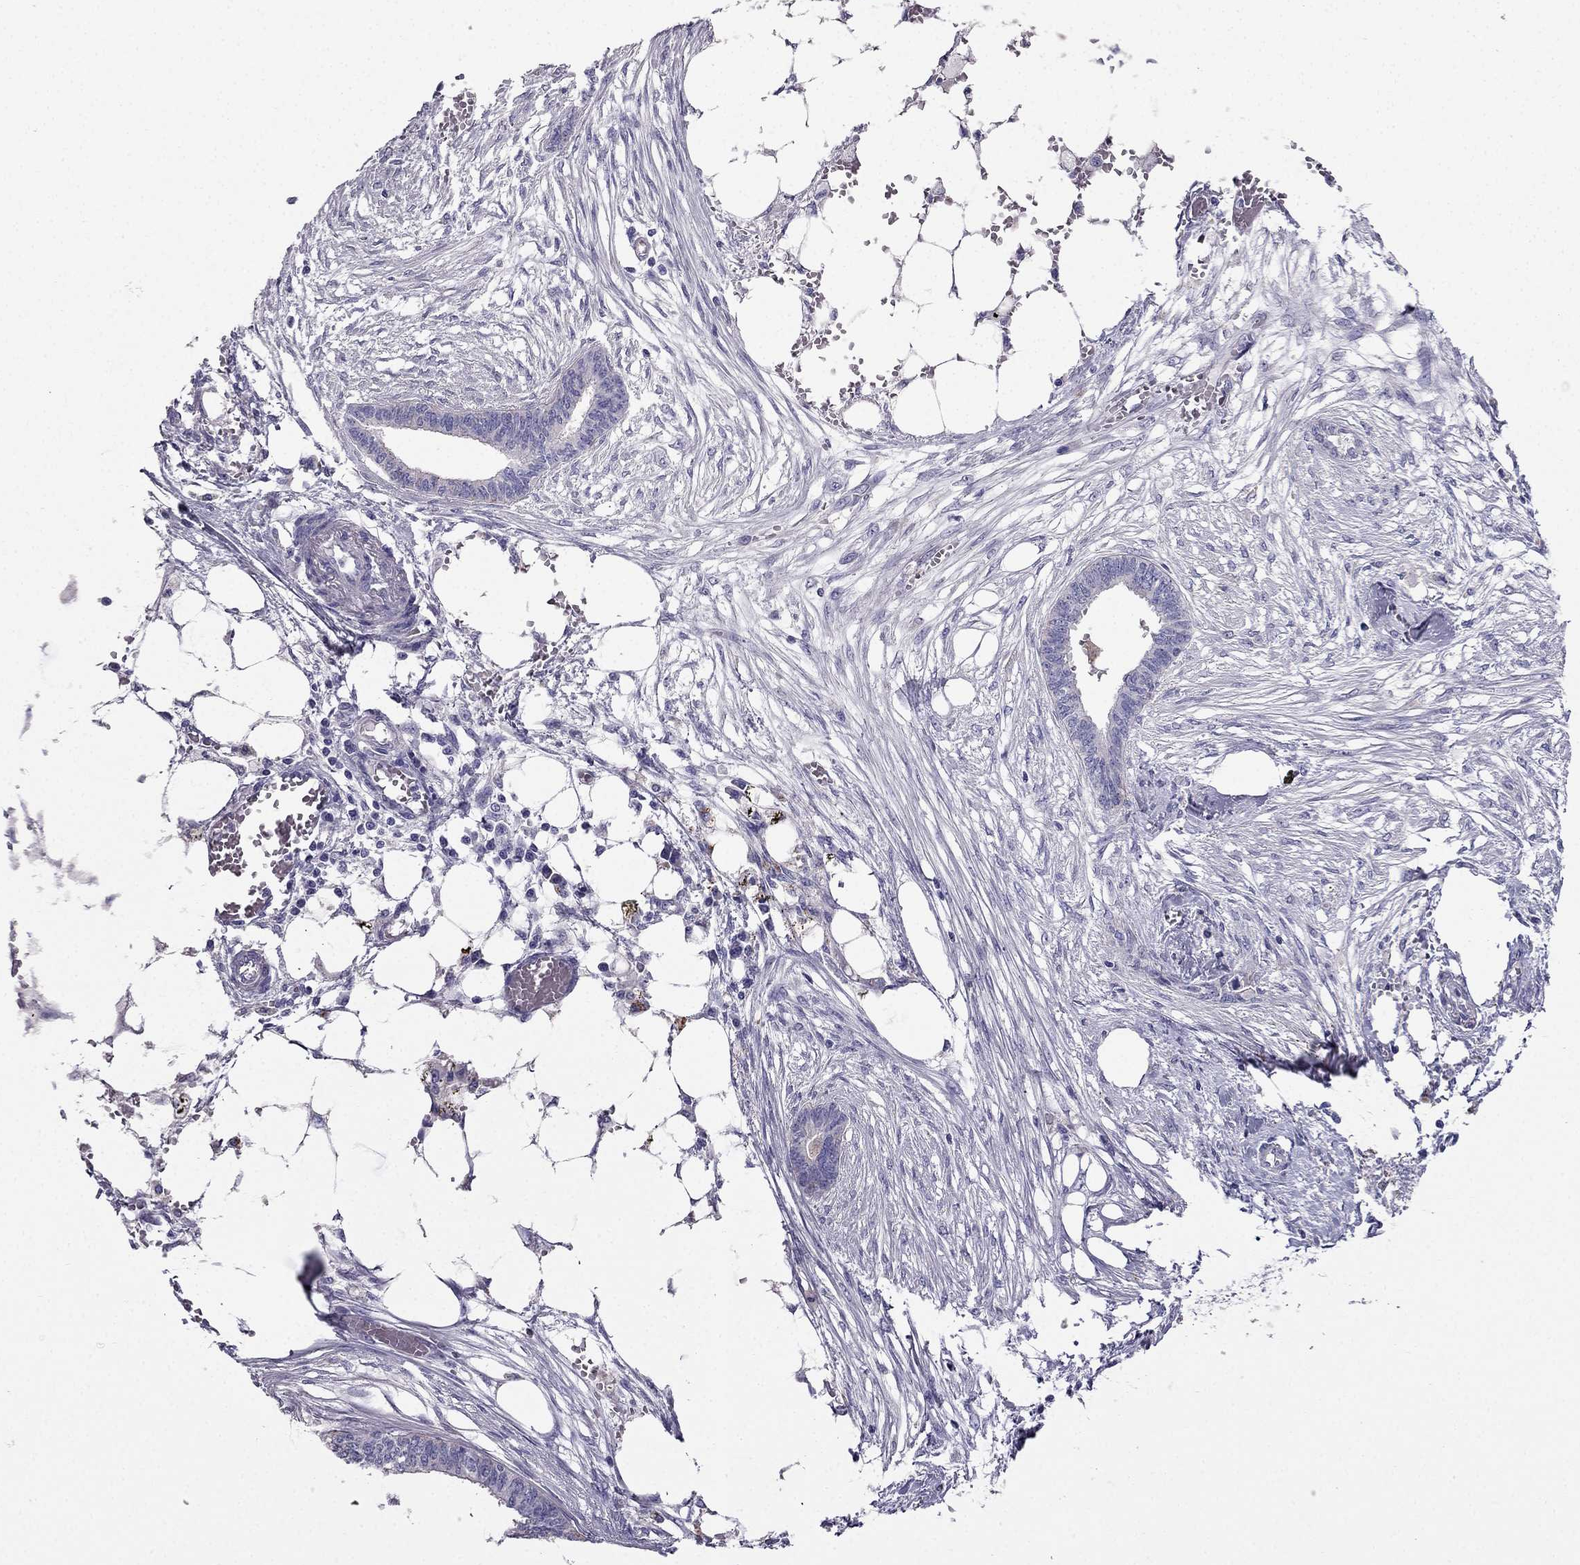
{"staining": {"intensity": "negative", "quantity": "none", "location": "none"}, "tissue": "endometrial cancer", "cell_type": "Tumor cells", "image_type": "cancer", "snomed": [{"axis": "morphology", "description": "Adenocarcinoma, NOS"}, {"axis": "morphology", "description": "Adenocarcinoma, metastatic, NOS"}, {"axis": "topography", "description": "Adipose tissue"}, {"axis": "topography", "description": "Endometrium"}], "caption": "Immunohistochemistry of endometrial cancer (metastatic adenocarcinoma) displays no staining in tumor cells.", "gene": "PTH", "patient": {"sex": "female", "age": 67}}